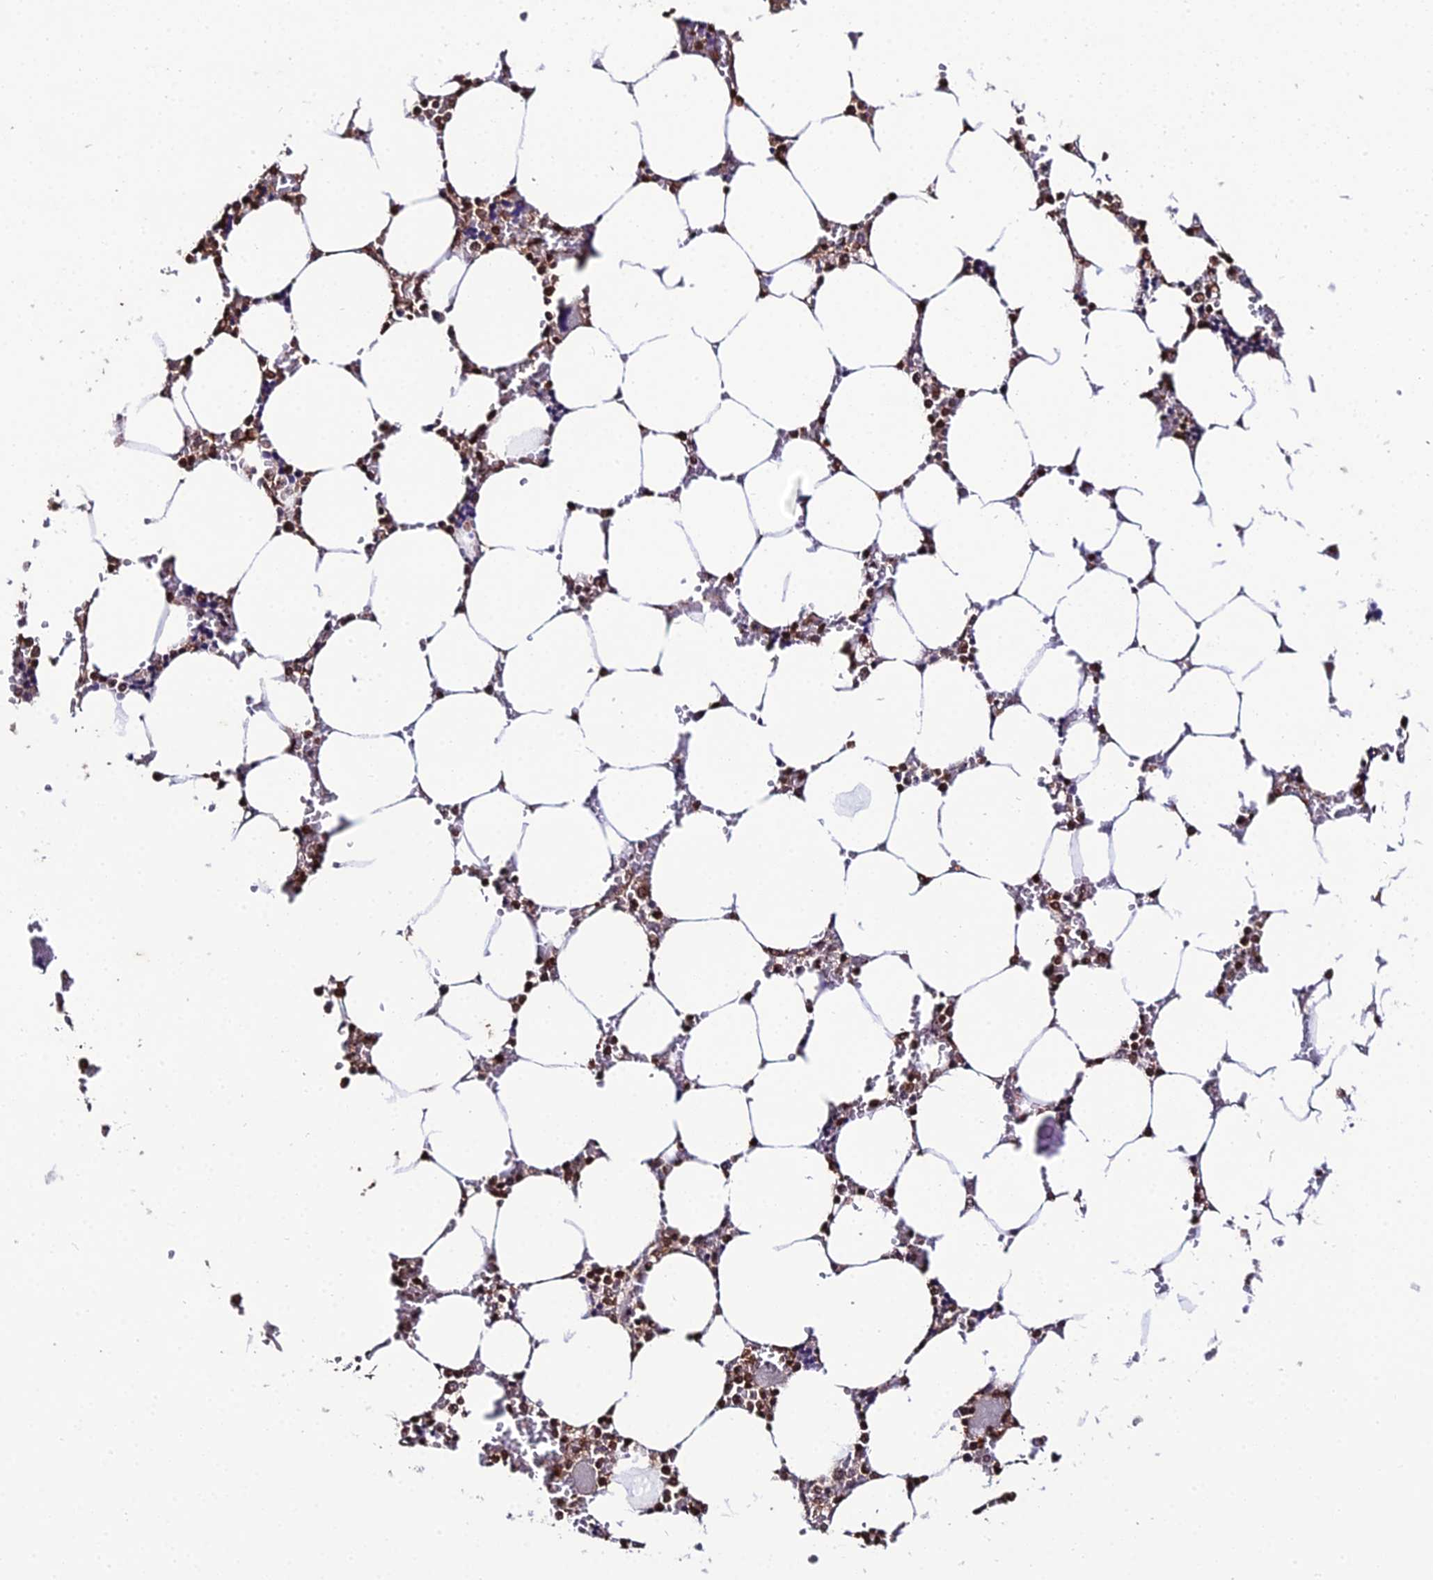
{"staining": {"intensity": "negative", "quantity": "none", "location": "none"}, "tissue": "bone marrow", "cell_type": "Hematopoietic cells", "image_type": "normal", "snomed": [{"axis": "morphology", "description": "Normal tissue, NOS"}, {"axis": "topography", "description": "Bone marrow"}], "caption": "IHC of normal bone marrow displays no staining in hematopoietic cells. (DAB immunohistochemistry (IHC) visualized using brightfield microscopy, high magnification).", "gene": "PPP4C", "patient": {"sex": "male", "age": 64}}